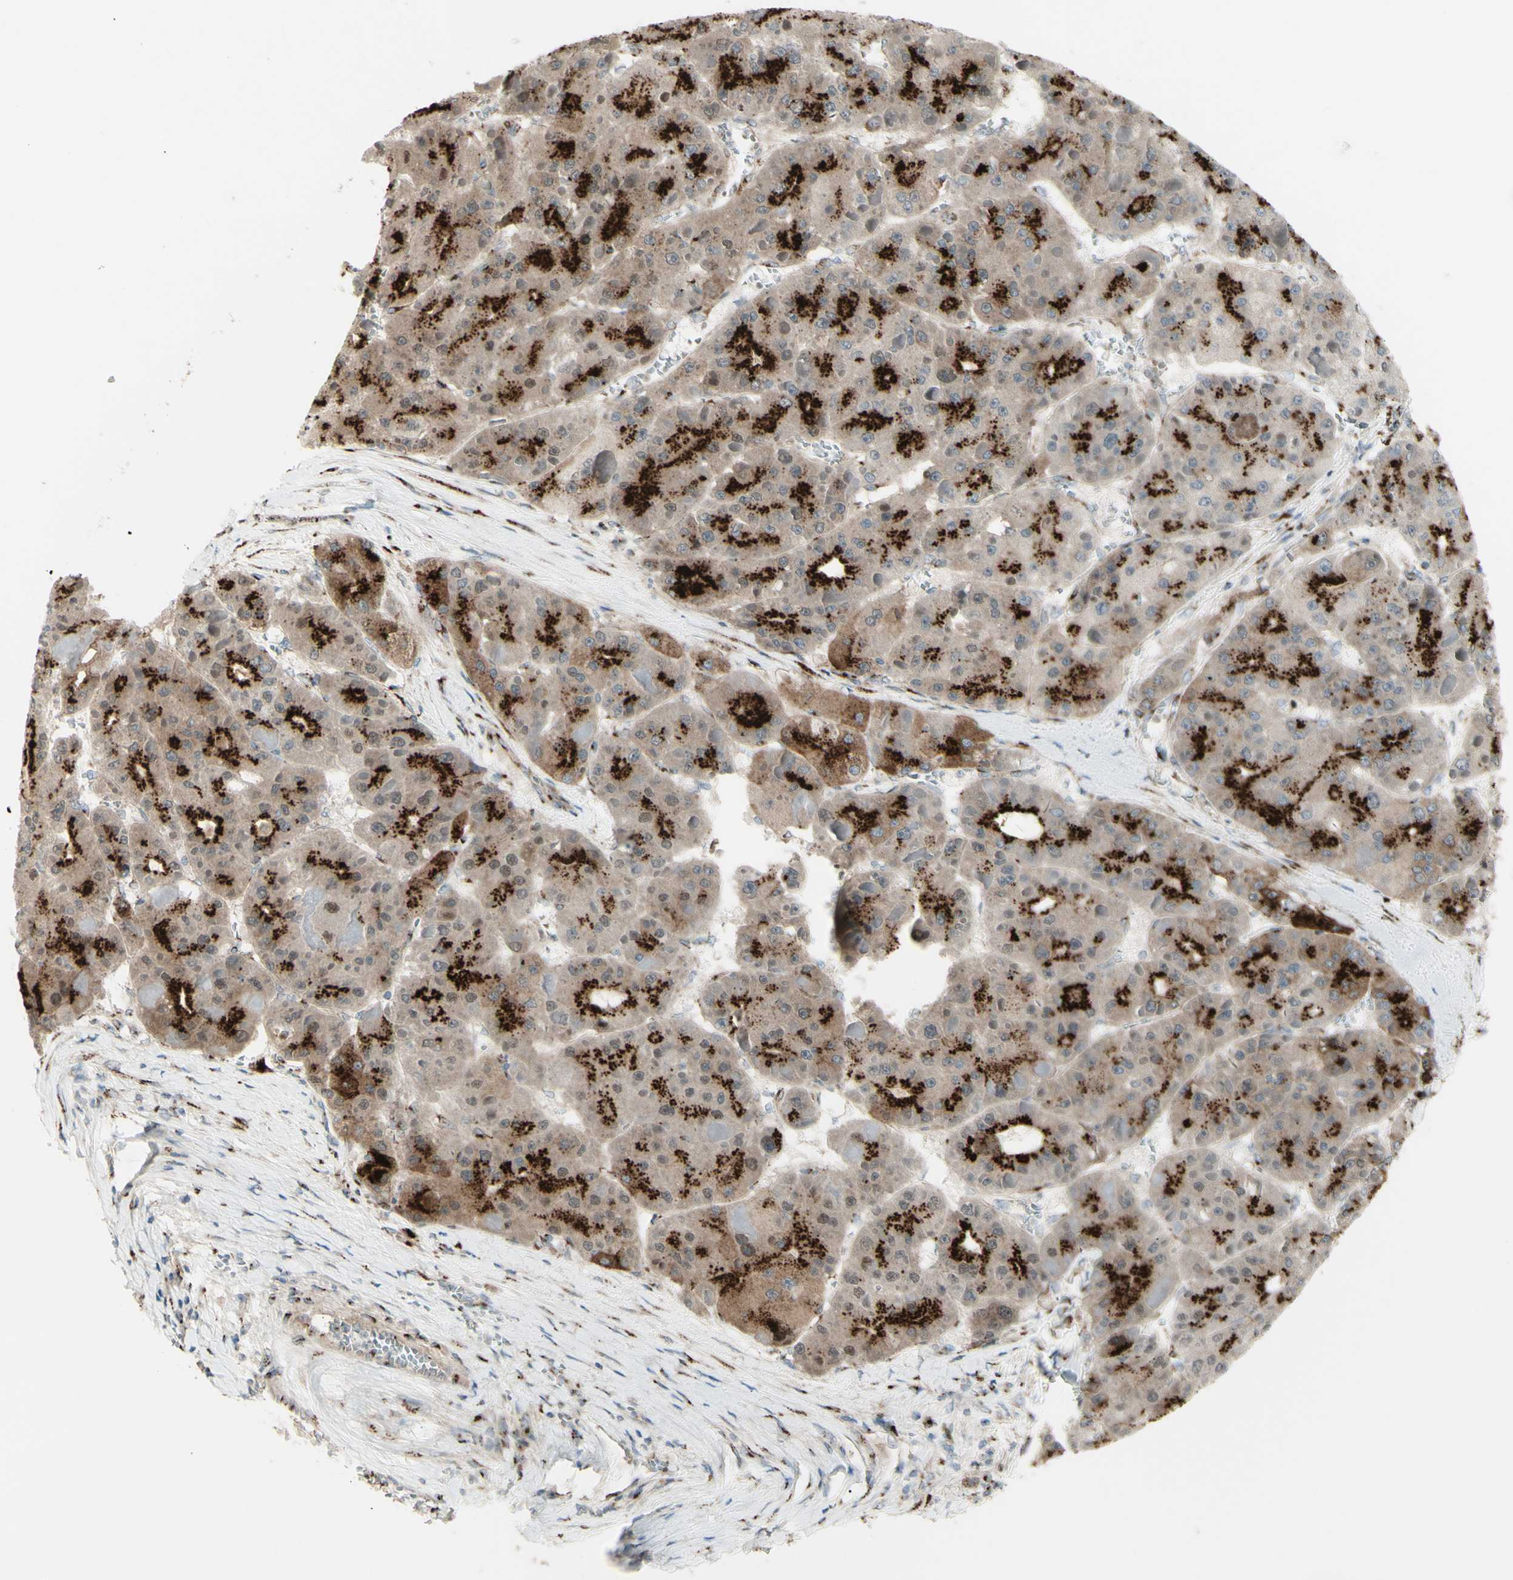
{"staining": {"intensity": "strong", "quantity": ">75%", "location": "cytoplasmic/membranous"}, "tissue": "liver cancer", "cell_type": "Tumor cells", "image_type": "cancer", "snomed": [{"axis": "morphology", "description": "Carcinoma, Hepatocellular, NOS"}, {"axis": "topography", "description": "Liver"}], "caption": "Strong cytoplasmic/membranous expression for a protein is present in about >75% of tumor cells of liver cancer (hepatocellular carcinoma) using IHC.", "gene": "BPNT2", "patient": {"sex": "female", "age": 73}}